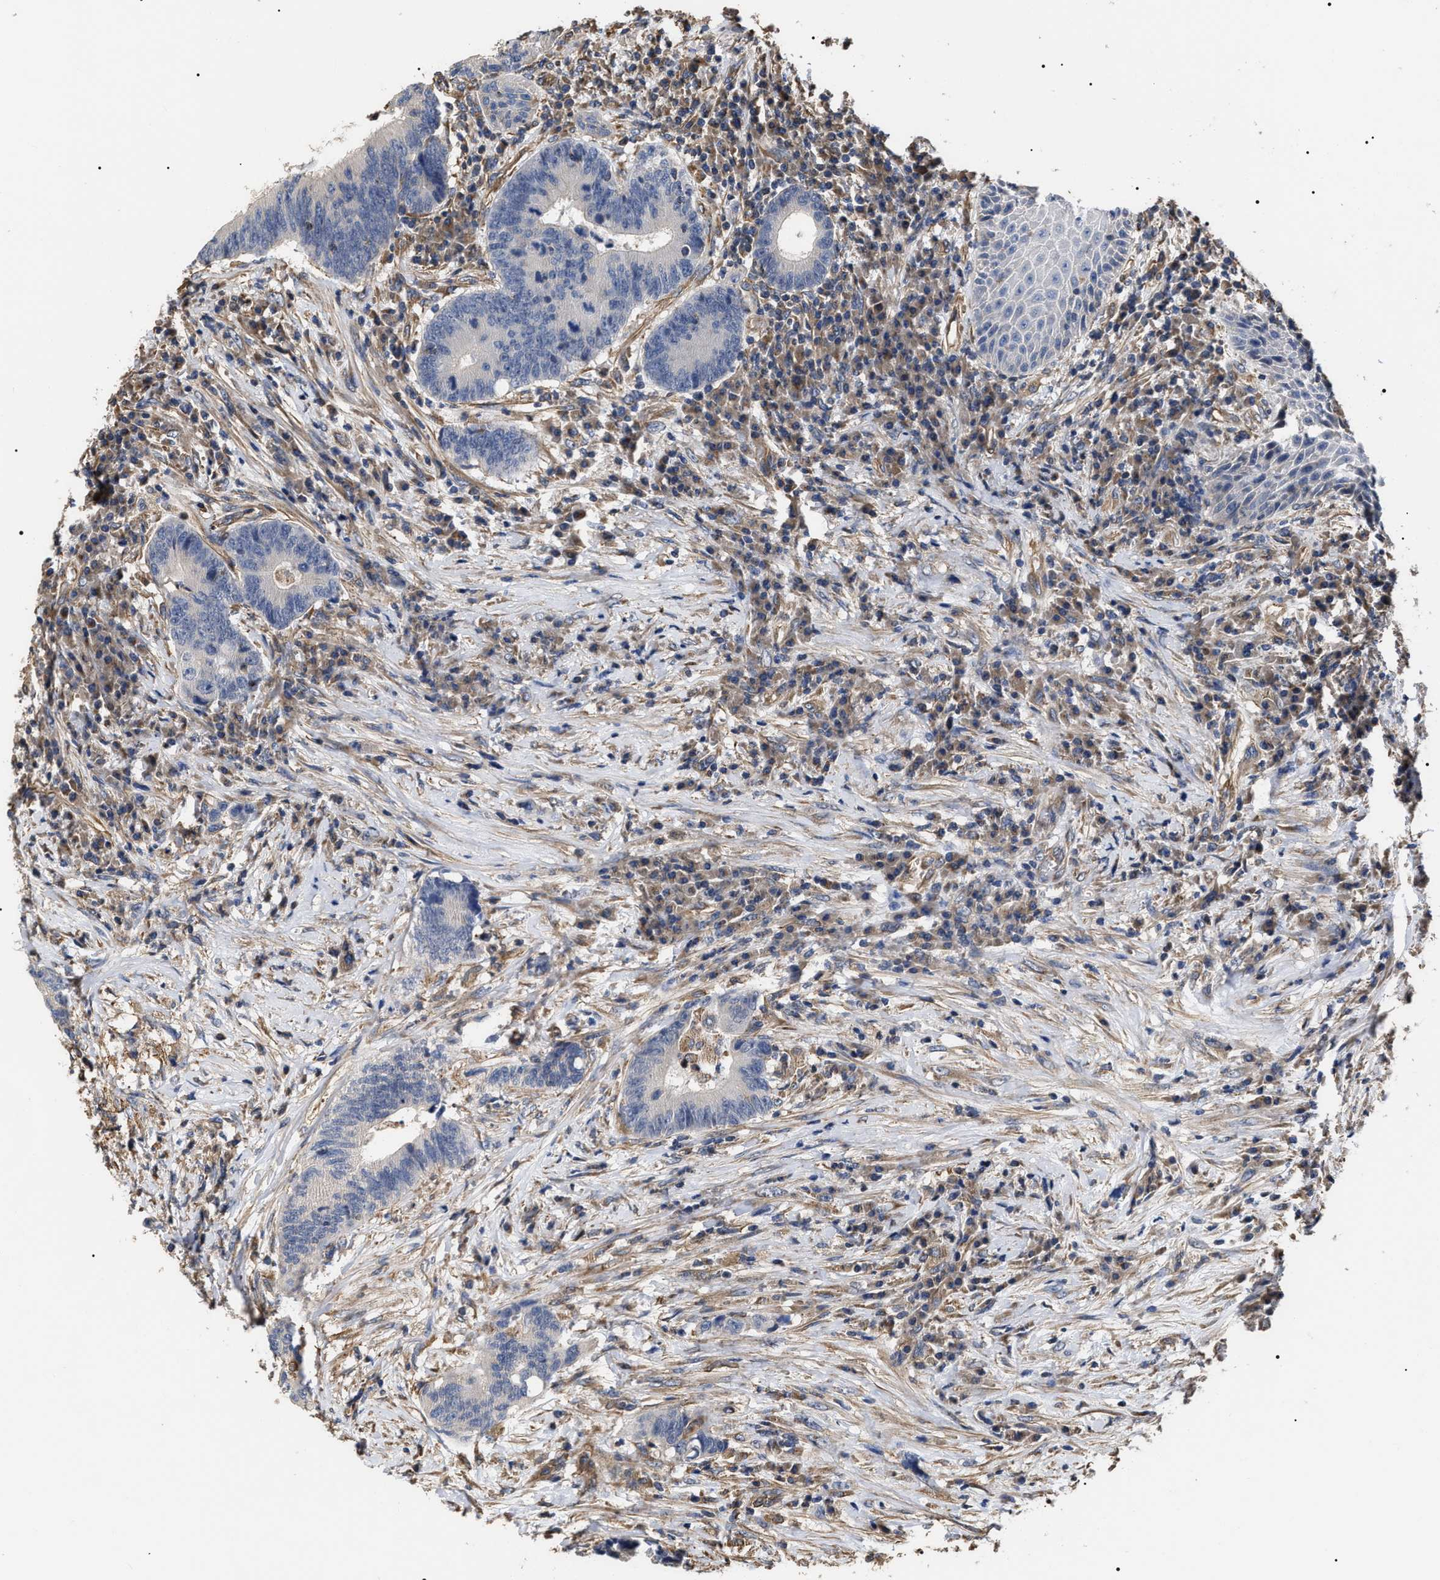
{"staining": {"intensity": "negative", "quantity": "none", "location": "none"}, "tissue": "colorectal cancer", "cell_type": "Tumor cells", "image_type": "cancer", "snomed": [{"axis": "morphology", "description": "Adenocarcinoma, NOS"}, {"axis": "topography", "description": "Rectum"}, {"axis": "topography", "description": "Anal"}], "caption": "Tumor cells show no significant protein expression in adenocarcinoma (colorectal). The staining was performed using DAB to visualize the protein expression in brown, while the nuclei were stained in blue with hematoxylin (Magnification: 20x).", "gene": "TSPAN33", "patient": {"sex": "female", "age": 89}}